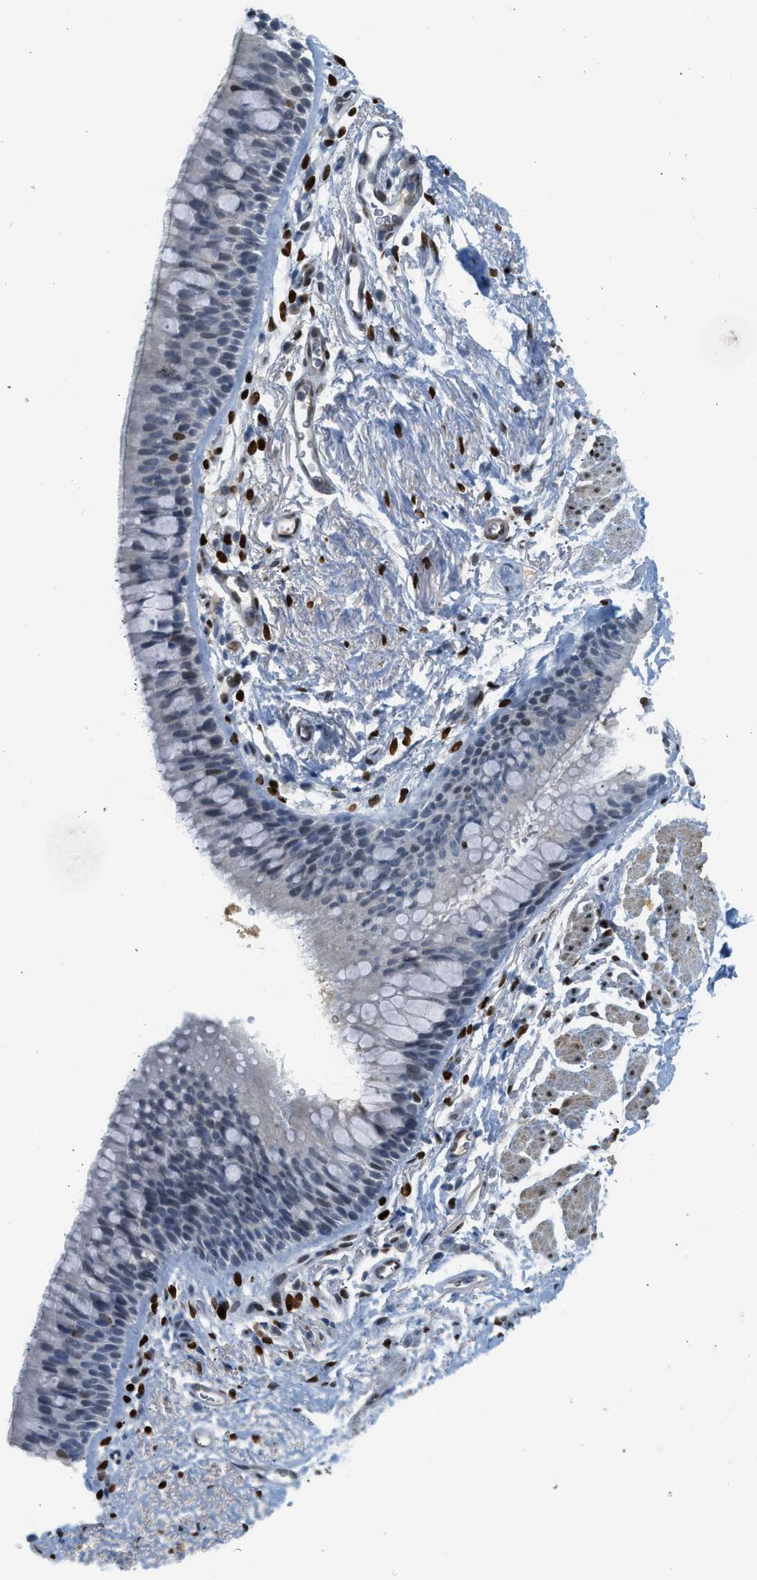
{"staining": {"intensity": "strong", "quantity": ">75%", "location": "nuclear"}, "tissue": "adipose tissue", "cell_type": "Adipocytes", "image_type": "normal", "snomed": [{"axis": "morphology", "description": "Normal tissue, NOS"}, {"axis": "topography", "description": "Cartilage tissue"}, {"axis": "topography", "description": "Bronchus"}], "caption": "IHC (DAB) staining of normal human adipose tissue shows strong nuclear protein staining in approximately >75% of adipocytes. The protein is shown in brown color, while the nuclei are stained blue.", "gene": "ZBTB20", "patient": {"sex": "female", "age": 53}}